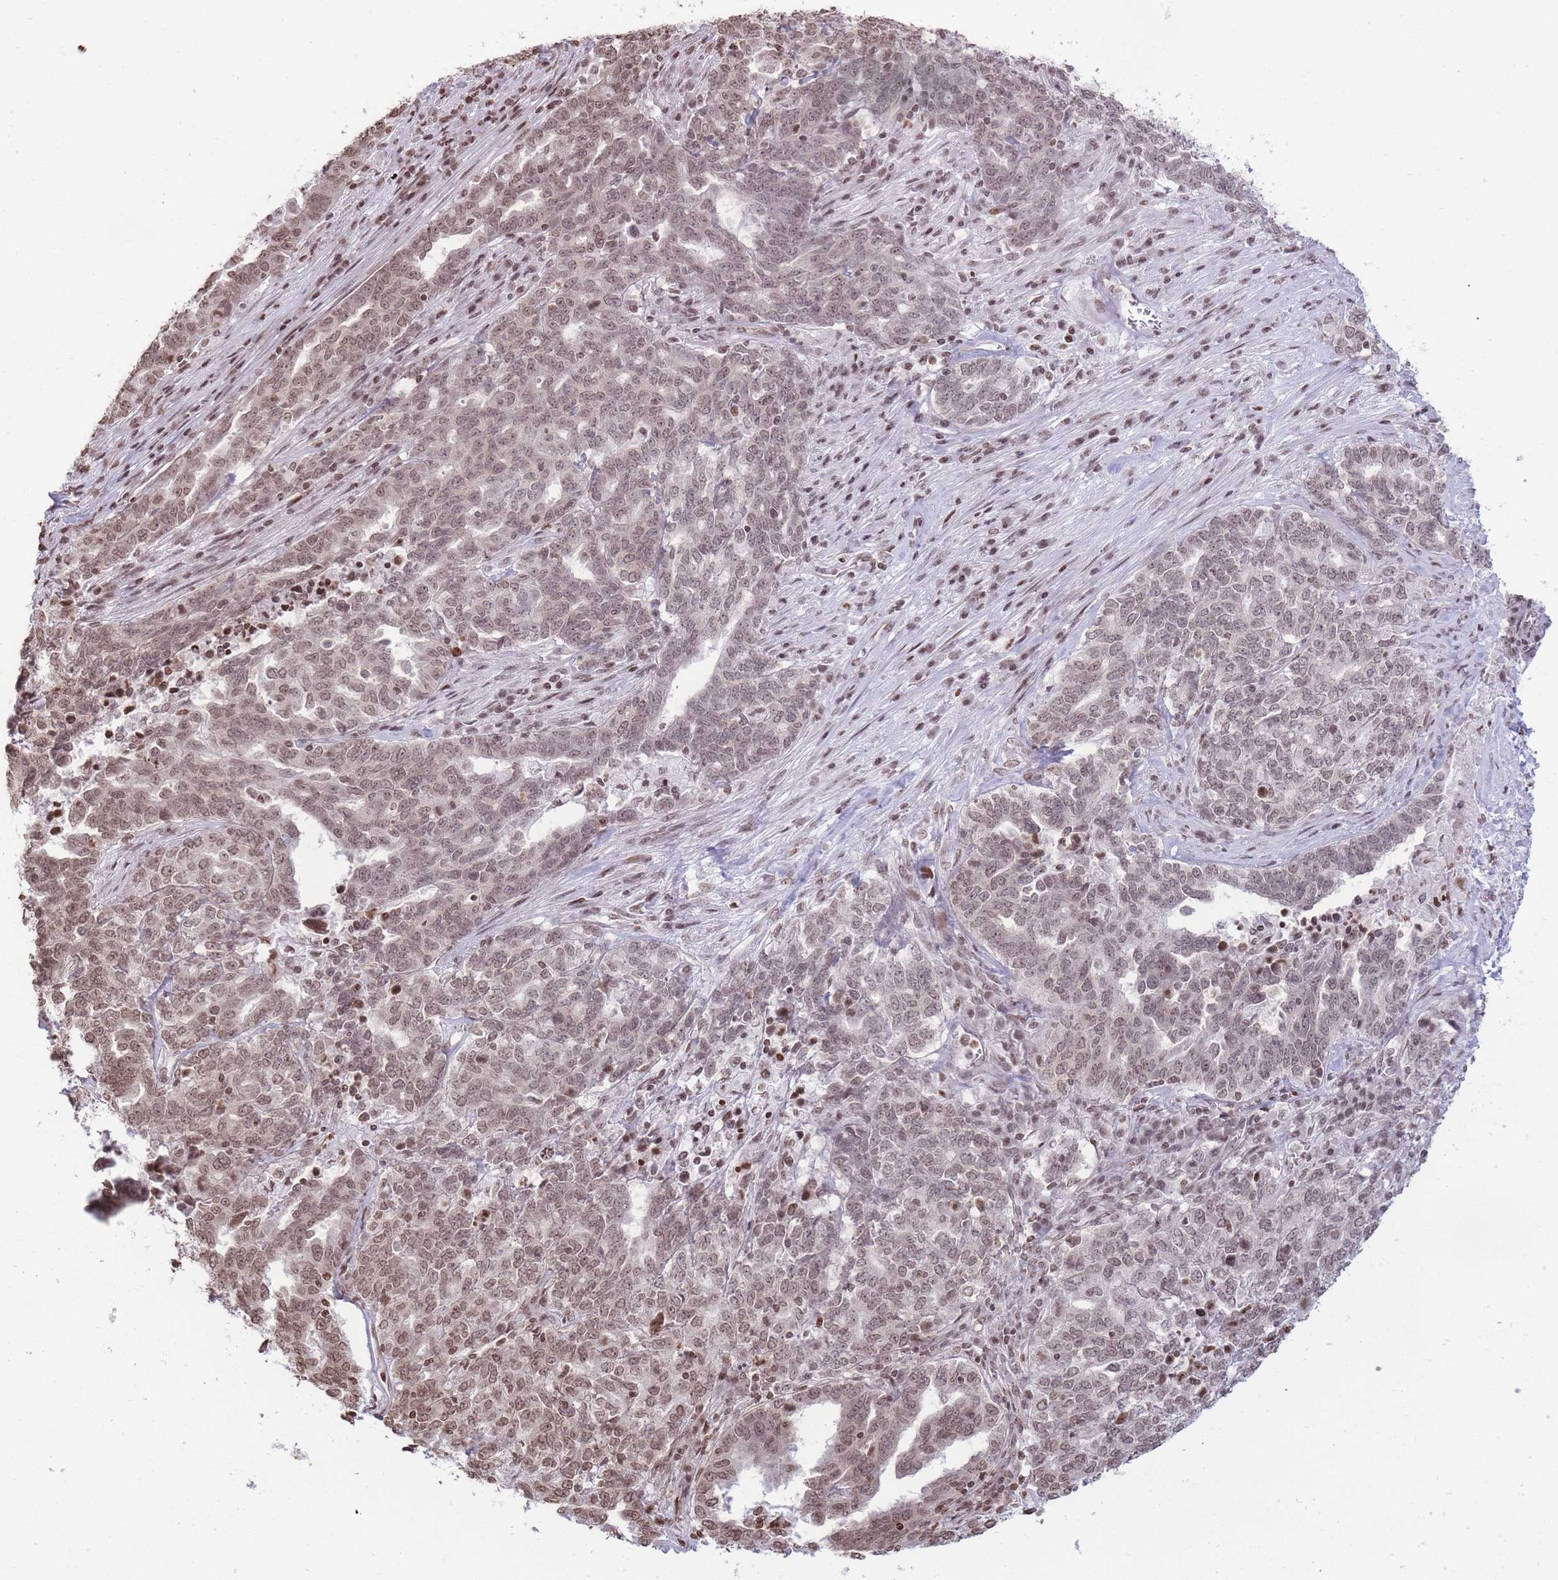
{"staining": {"intensity": "moderate", "quantity": ">75%", "location": "nuclear"}, "tissue": "ovarian cancer", "cell_type": "Tumor cells", "image_type": "cancer", "snomed": [{"axis": "morphology", "description": "Carcinoma, endometroid"}, {"axis": "topography", "description": "Ovary"}], "caption": "Moderate nuclear protein staining is present in about >75% of tumor cells in ovarian cancer.", "gene": "SHISAL1", "patient": {"sex": "female", "age": 62}}